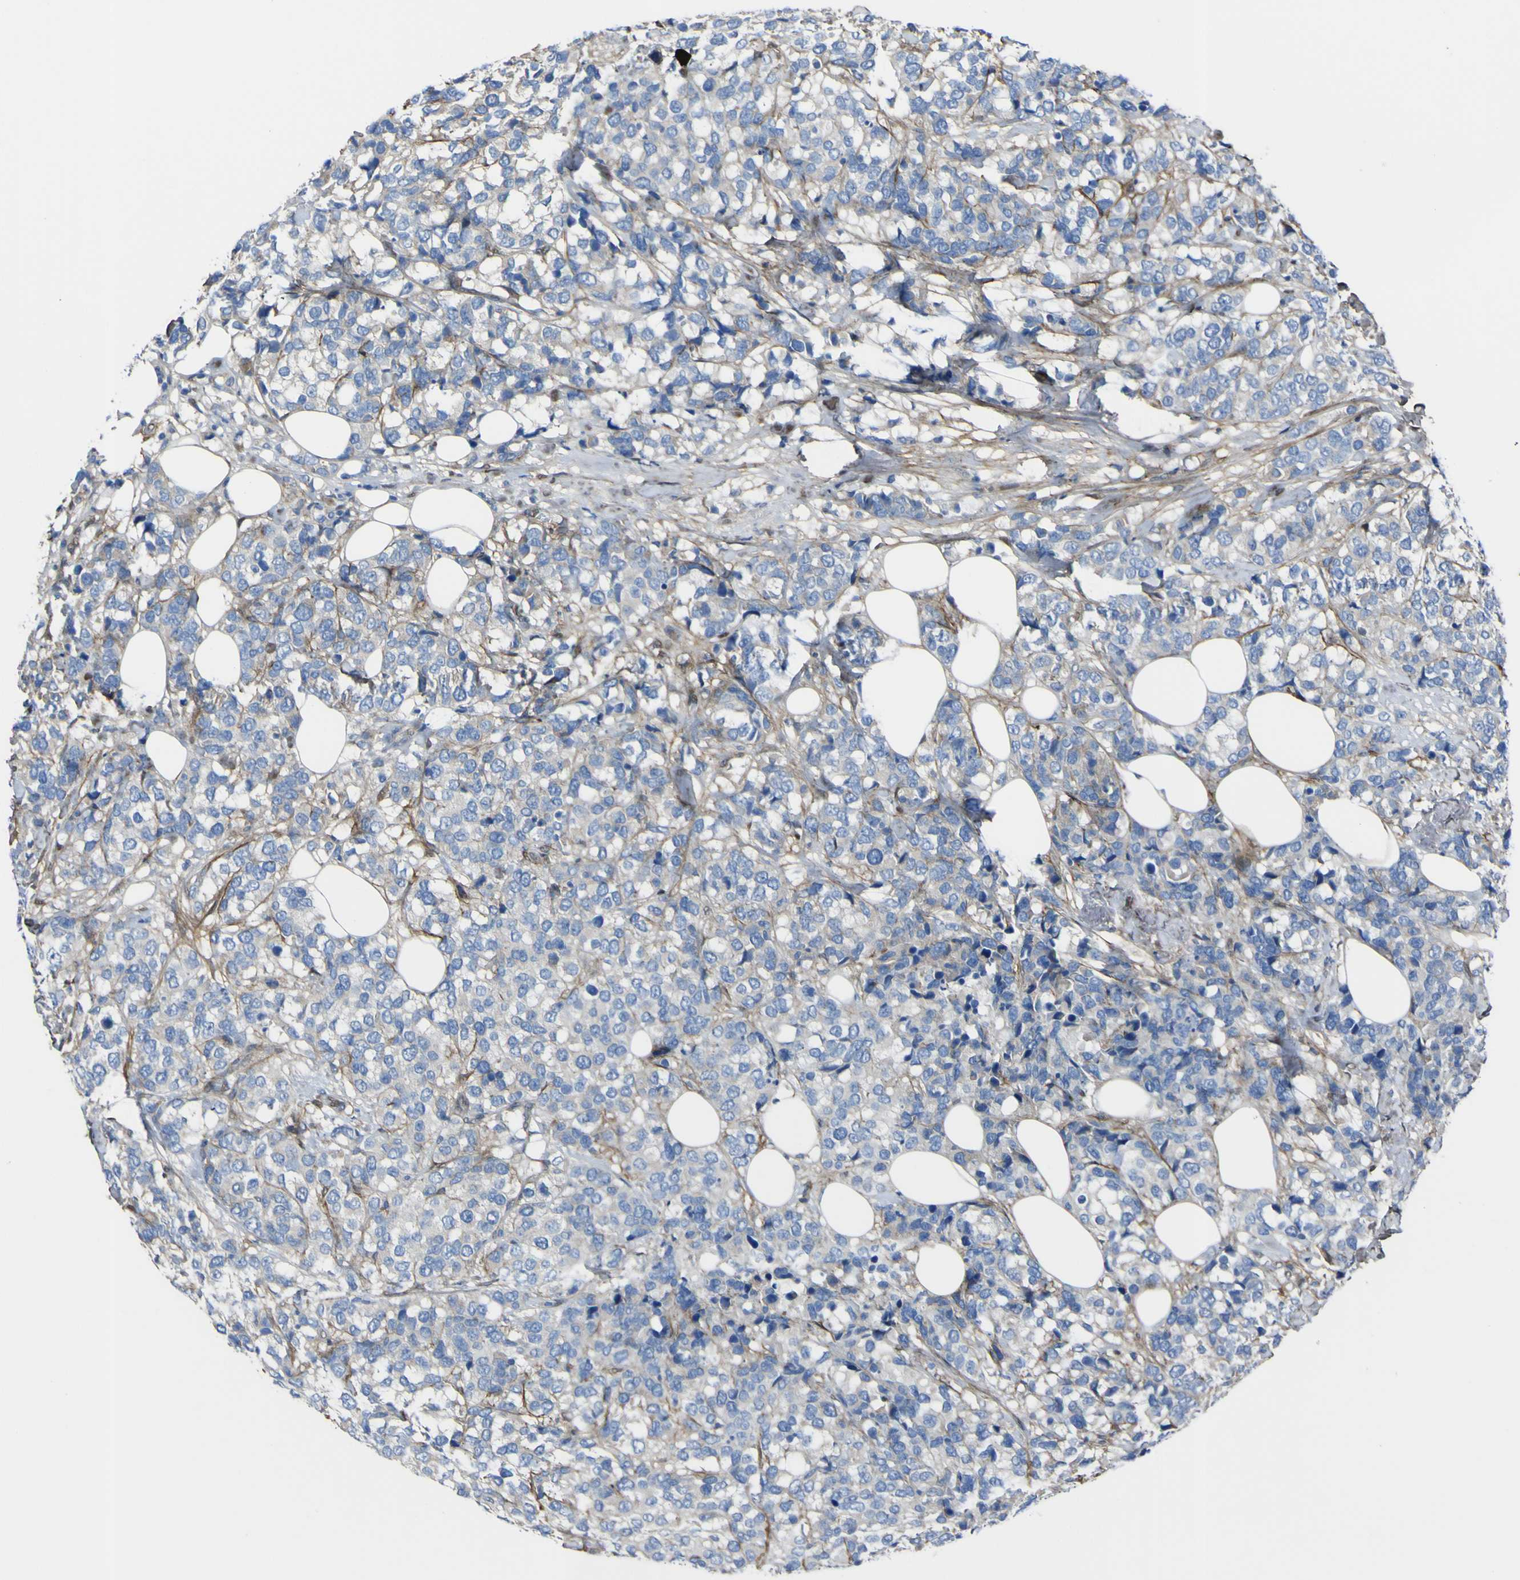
{"staining": {"intensity": "negative", "quantity": "none", "location": "none"}, "tissue": "breast cancer", "cell_type": "Tumor cells", "image_type": "cancer", "snomed": [{"axis": "morphology", "description": "Lobular carcinoma"}, {"axis": "topography", "description": "Breast"}], "caption": "Tumor cells show no significant expression in breast cancer.", "gene": "LRRN1", "patient": {"sex": "female", "age": 59}}